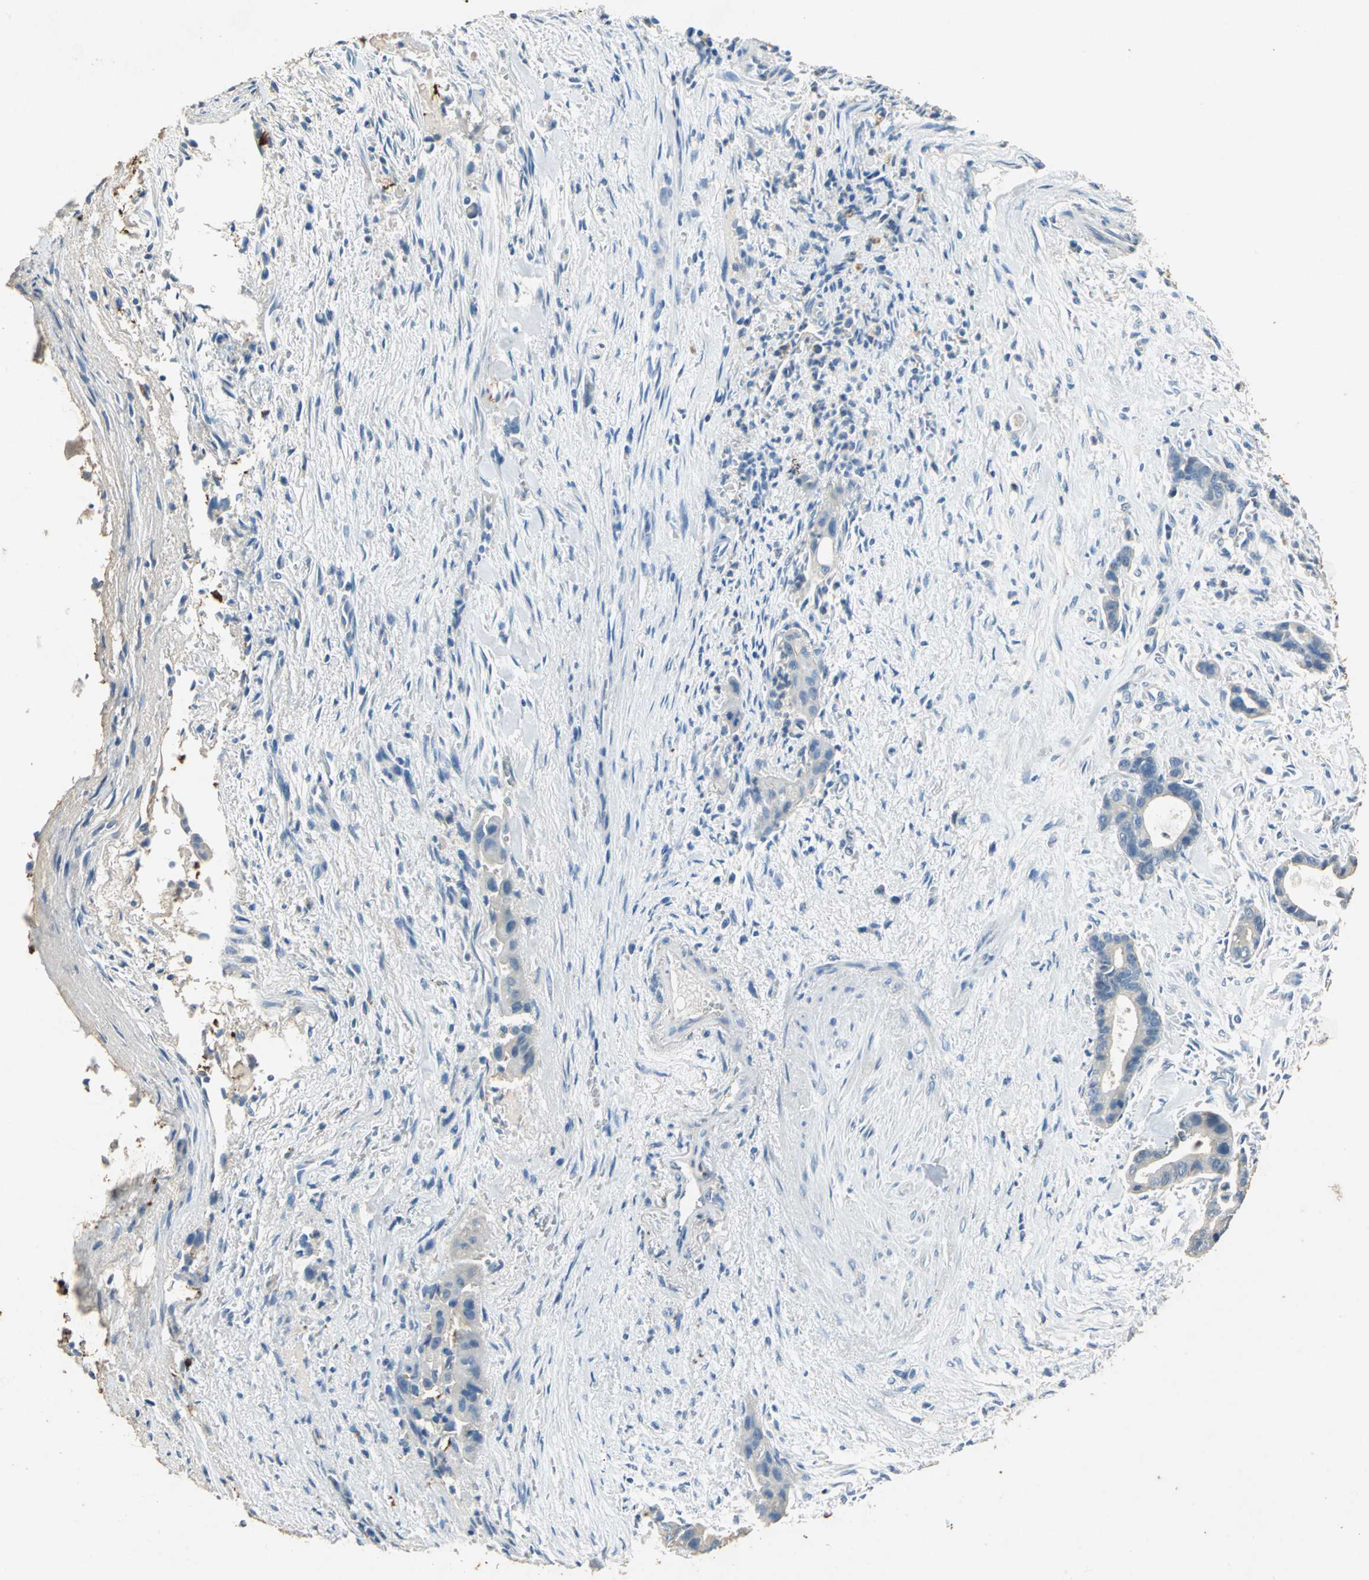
{"staining": {"intensity": "weak", "quantity": ">75%", "location": "cytoplasmic/membranous"}, "tissue": "liver cancer", "cell_type": "Tumor cells", "image_type": "cancer", "snomed": [{"axis": "morphology", "description": "Cholangiocarcinoma"}, {"axis": "topography", "description": "Liver"}], "caption": "Human liver cholangiocarcinoma stained with a protein marker shows weak staining in tumor cells.", "gene": "ADAMTS5", "patient": {"sex": "female", "age": 55}}